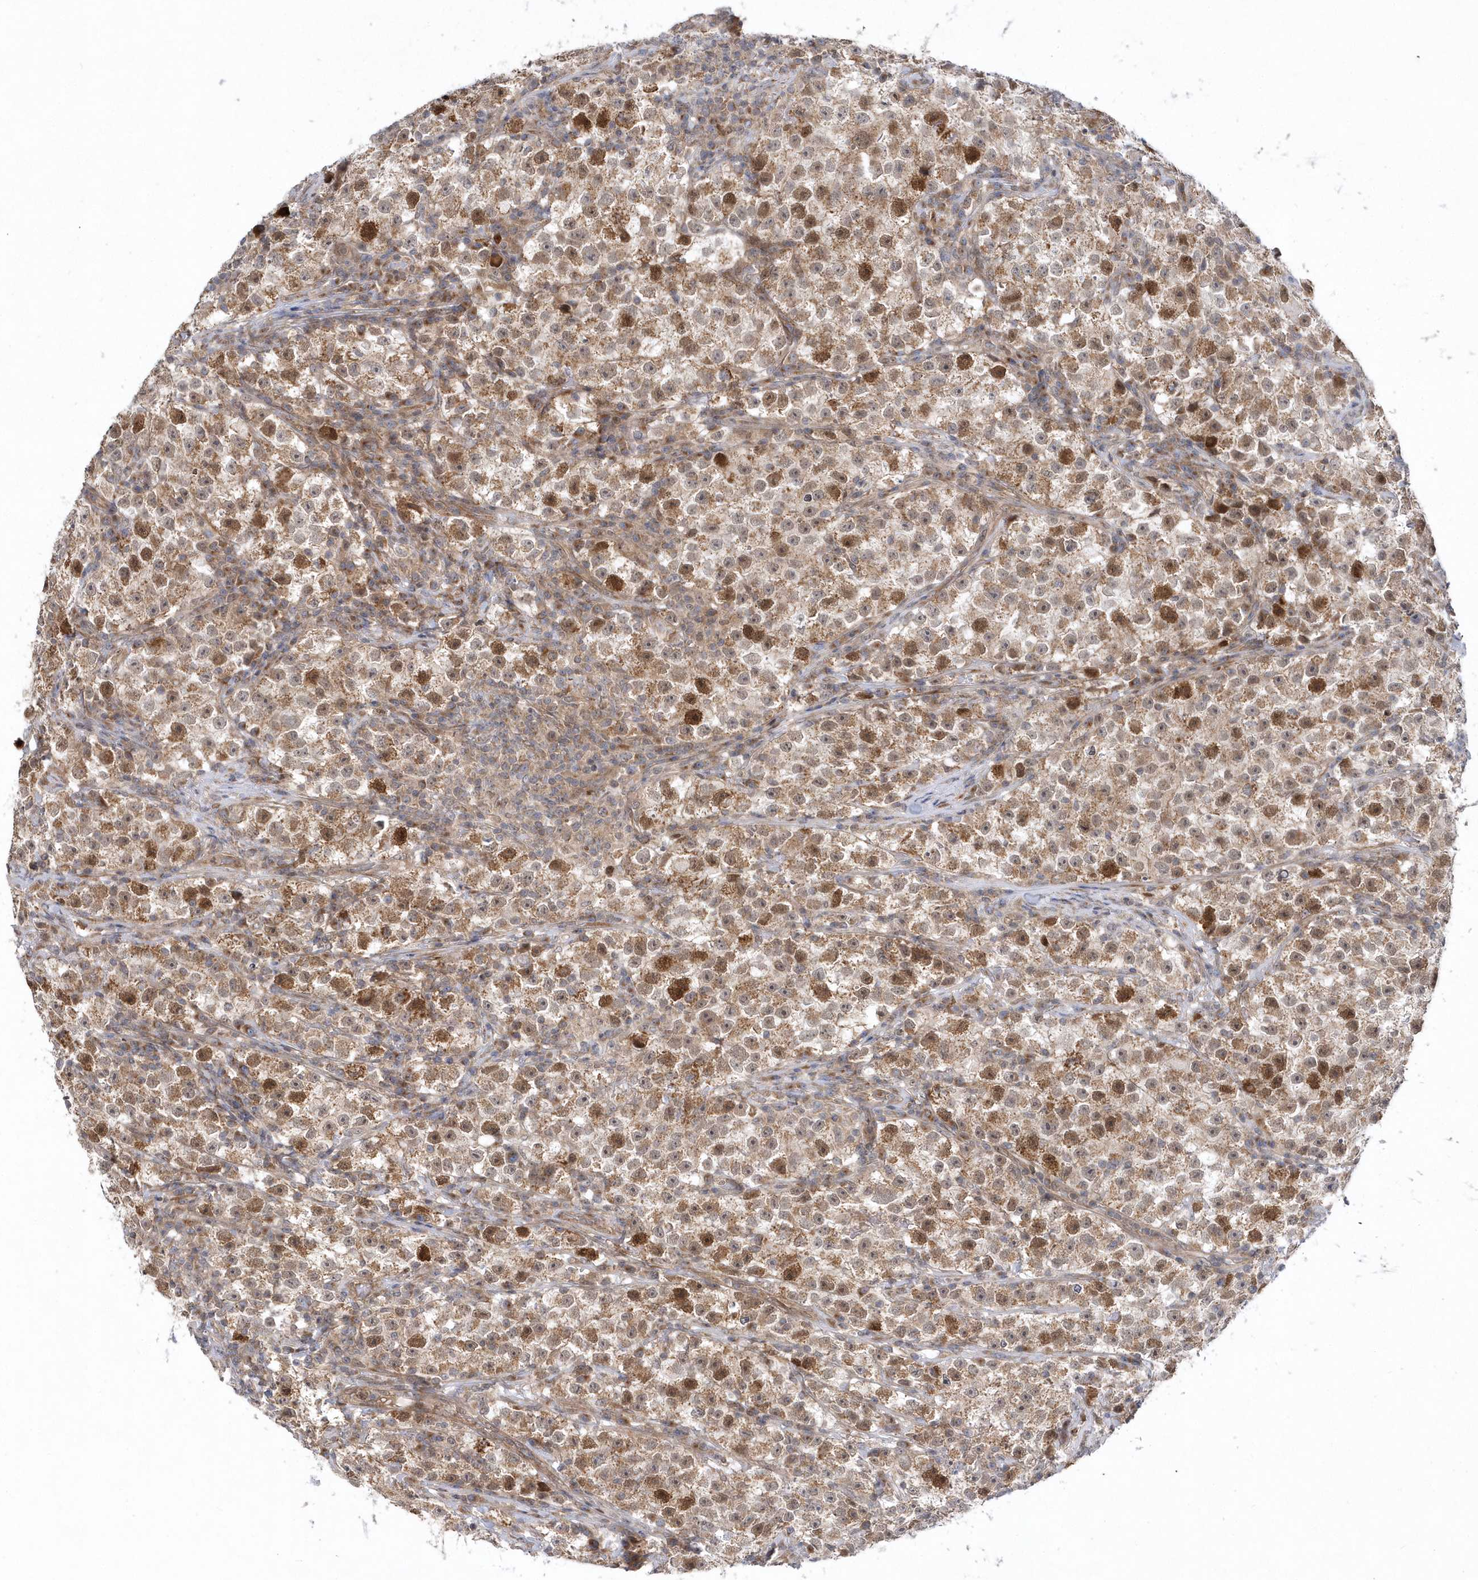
{"staining": {"intensity": "moderate", "quantity": ">75%", "location": "cytoplasmic/membranous,nuclear"}, "tissue": "testis cancer", "cell_type": "Tumor cells", "image_type": "cancer", "snomed": [{"axis": "morphology", "description": "Seminoma, NOS"}, {"axis": "topography", "description": "Testis"}], "caption": "Moderate cytoplasmic/membranous and nuclear expression is seen in about >75% of tumor cells in testis cancer (seminoma).", "gene": "MXI1", "patient": {"sex": "male", "age": 22}}